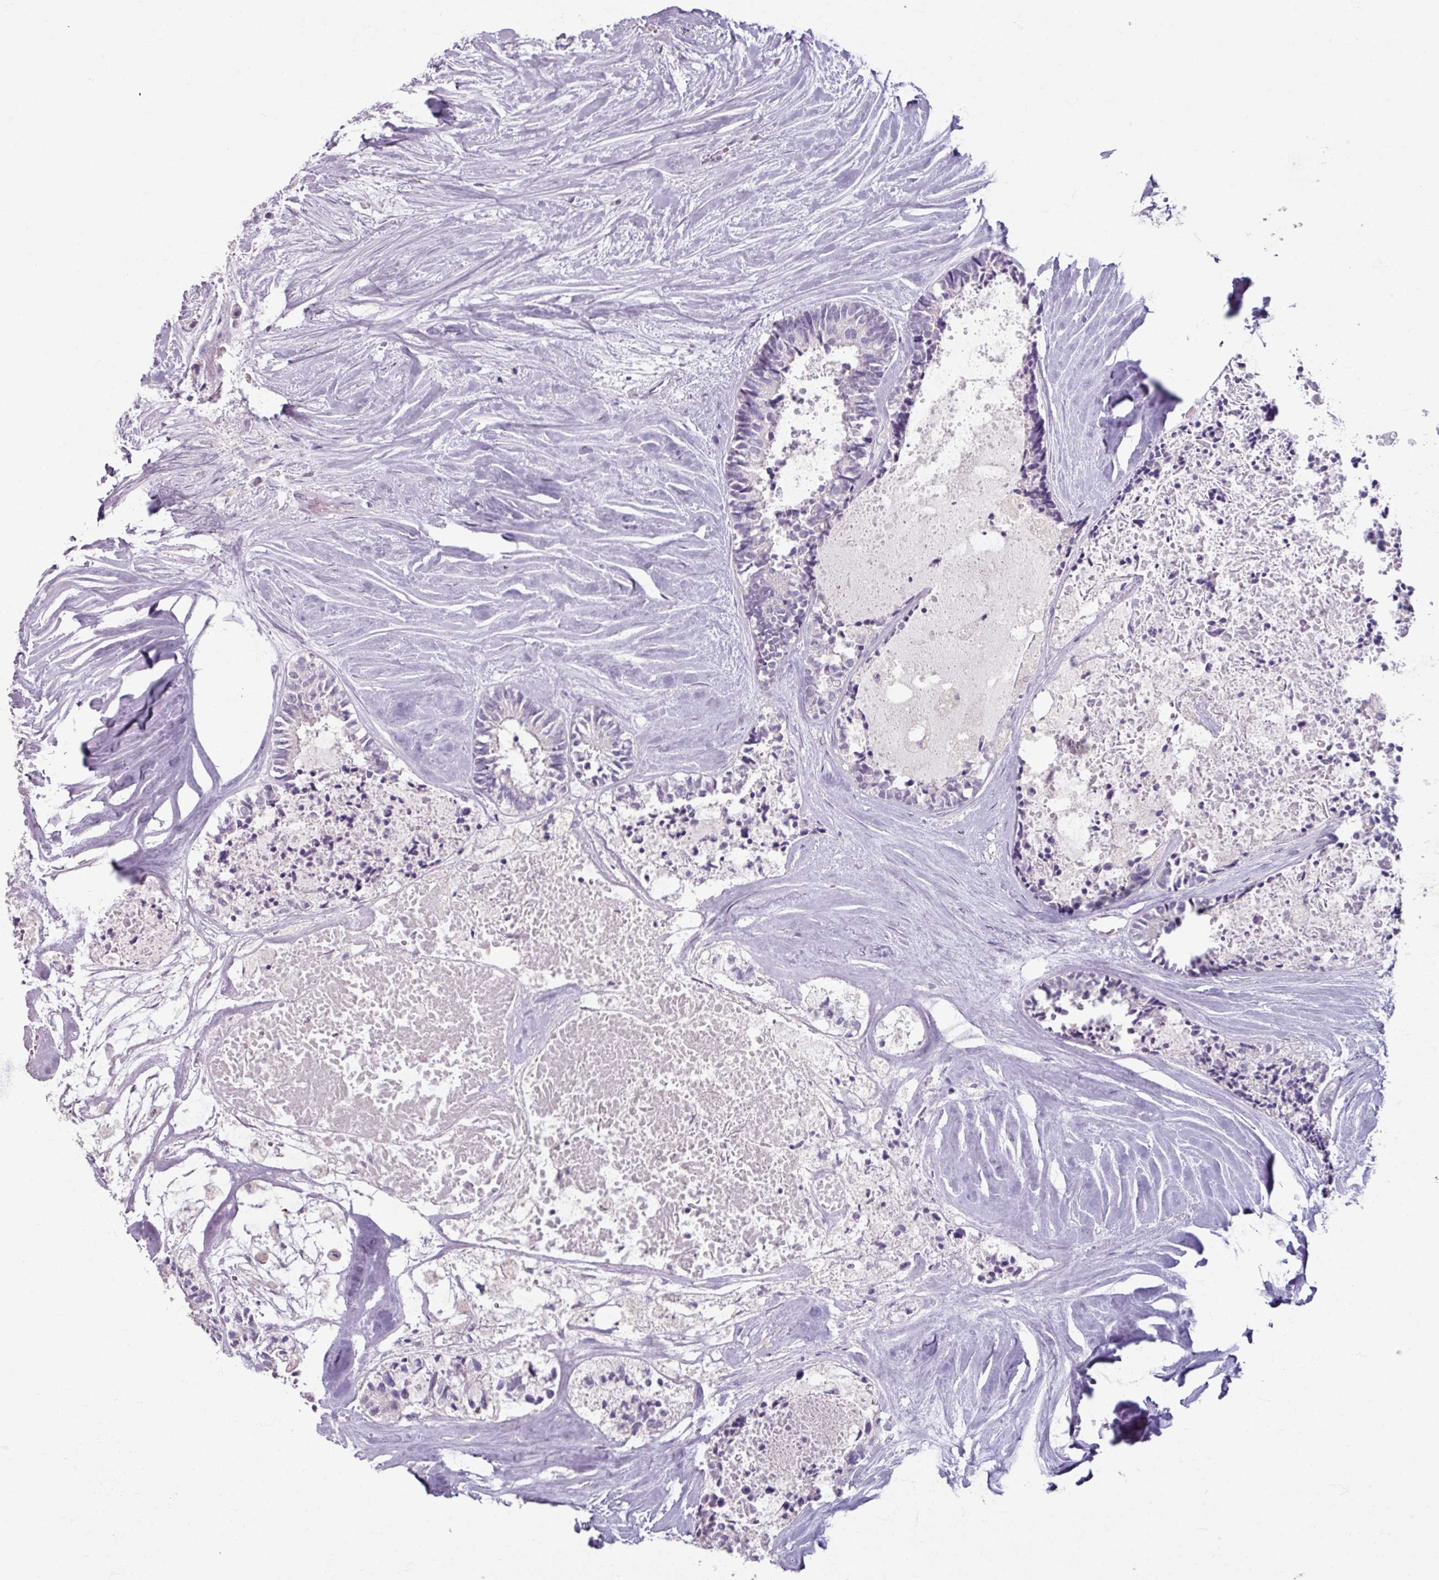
{"staining": {"intensity": "negative", "quantity": "none", "location": "none"}, "tissue": "colorectal cancer", "cell_type": "Tumor cells", "image_type": "cancer", "snomed": [{"axis": "morphology", "description": "Adenocarcinoma, NOS"}, {"axis": "topography", "description": "Colon"}, {"axis": "topography", "description": "Rectum"}], "caption": "A photomicrograph of adenocarcinoma (colorectal) stained for a protein exhibits no brown staining in tumor cells.", "gene": "SLC27A5", "patient": {"sex": "male", "age": 57}}